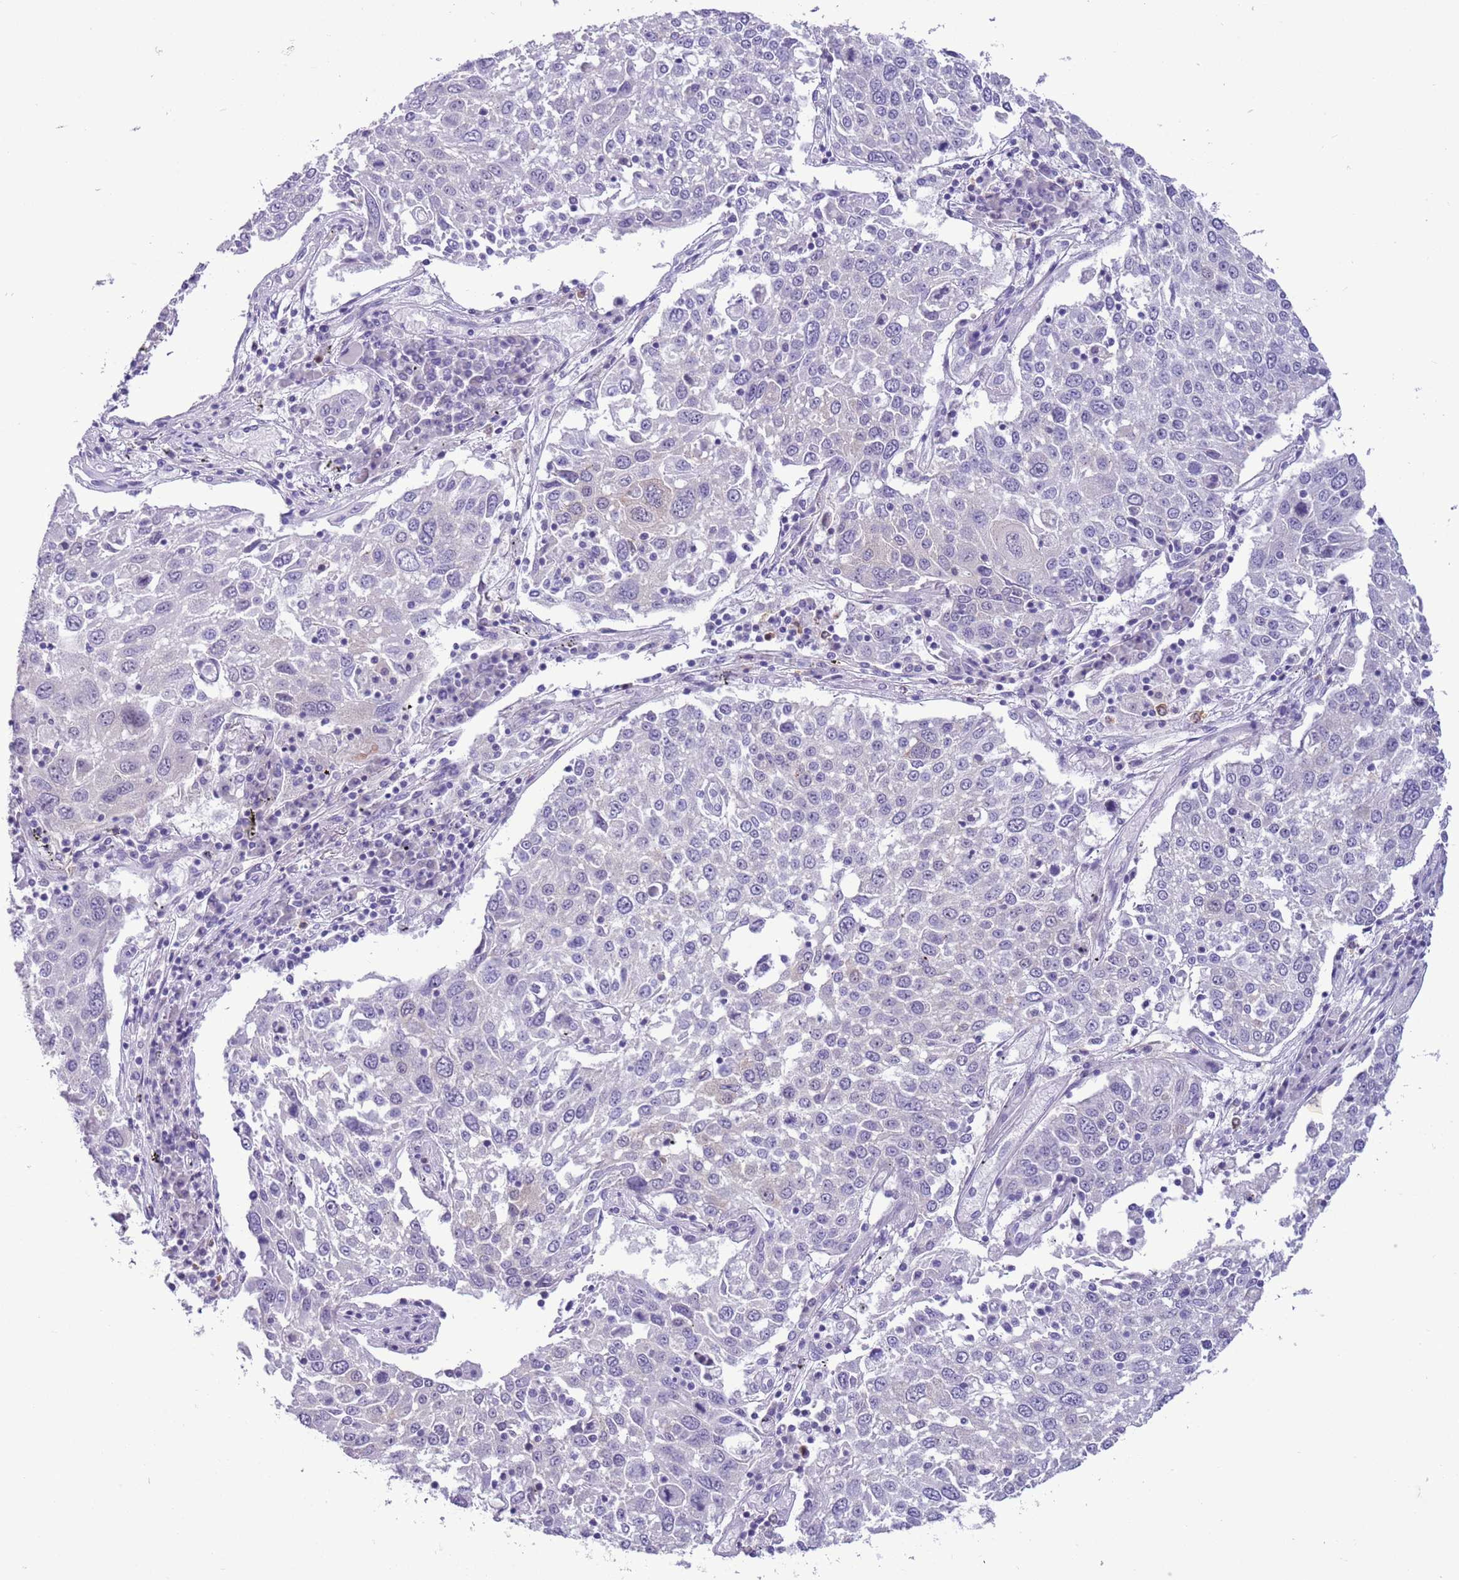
{"staining": {"intensity": "negative", "quantity": "none", "location": "none"}, "tissue": "lung cancer", "cell_type": "Tumor cells", "image_type": "cancer", "snomed": [{"axis": "morphology", "description": "Squamous cell carcinoma, NOS"}, {"axis": "topography", "description": "Lung"}], "caption": "The micrograph exhibits no significant expression in tumor cells of squamous cell carcinoma (lung).", "gene": "PFKFB2", "patient": {"sex": "male", "age": 65}}